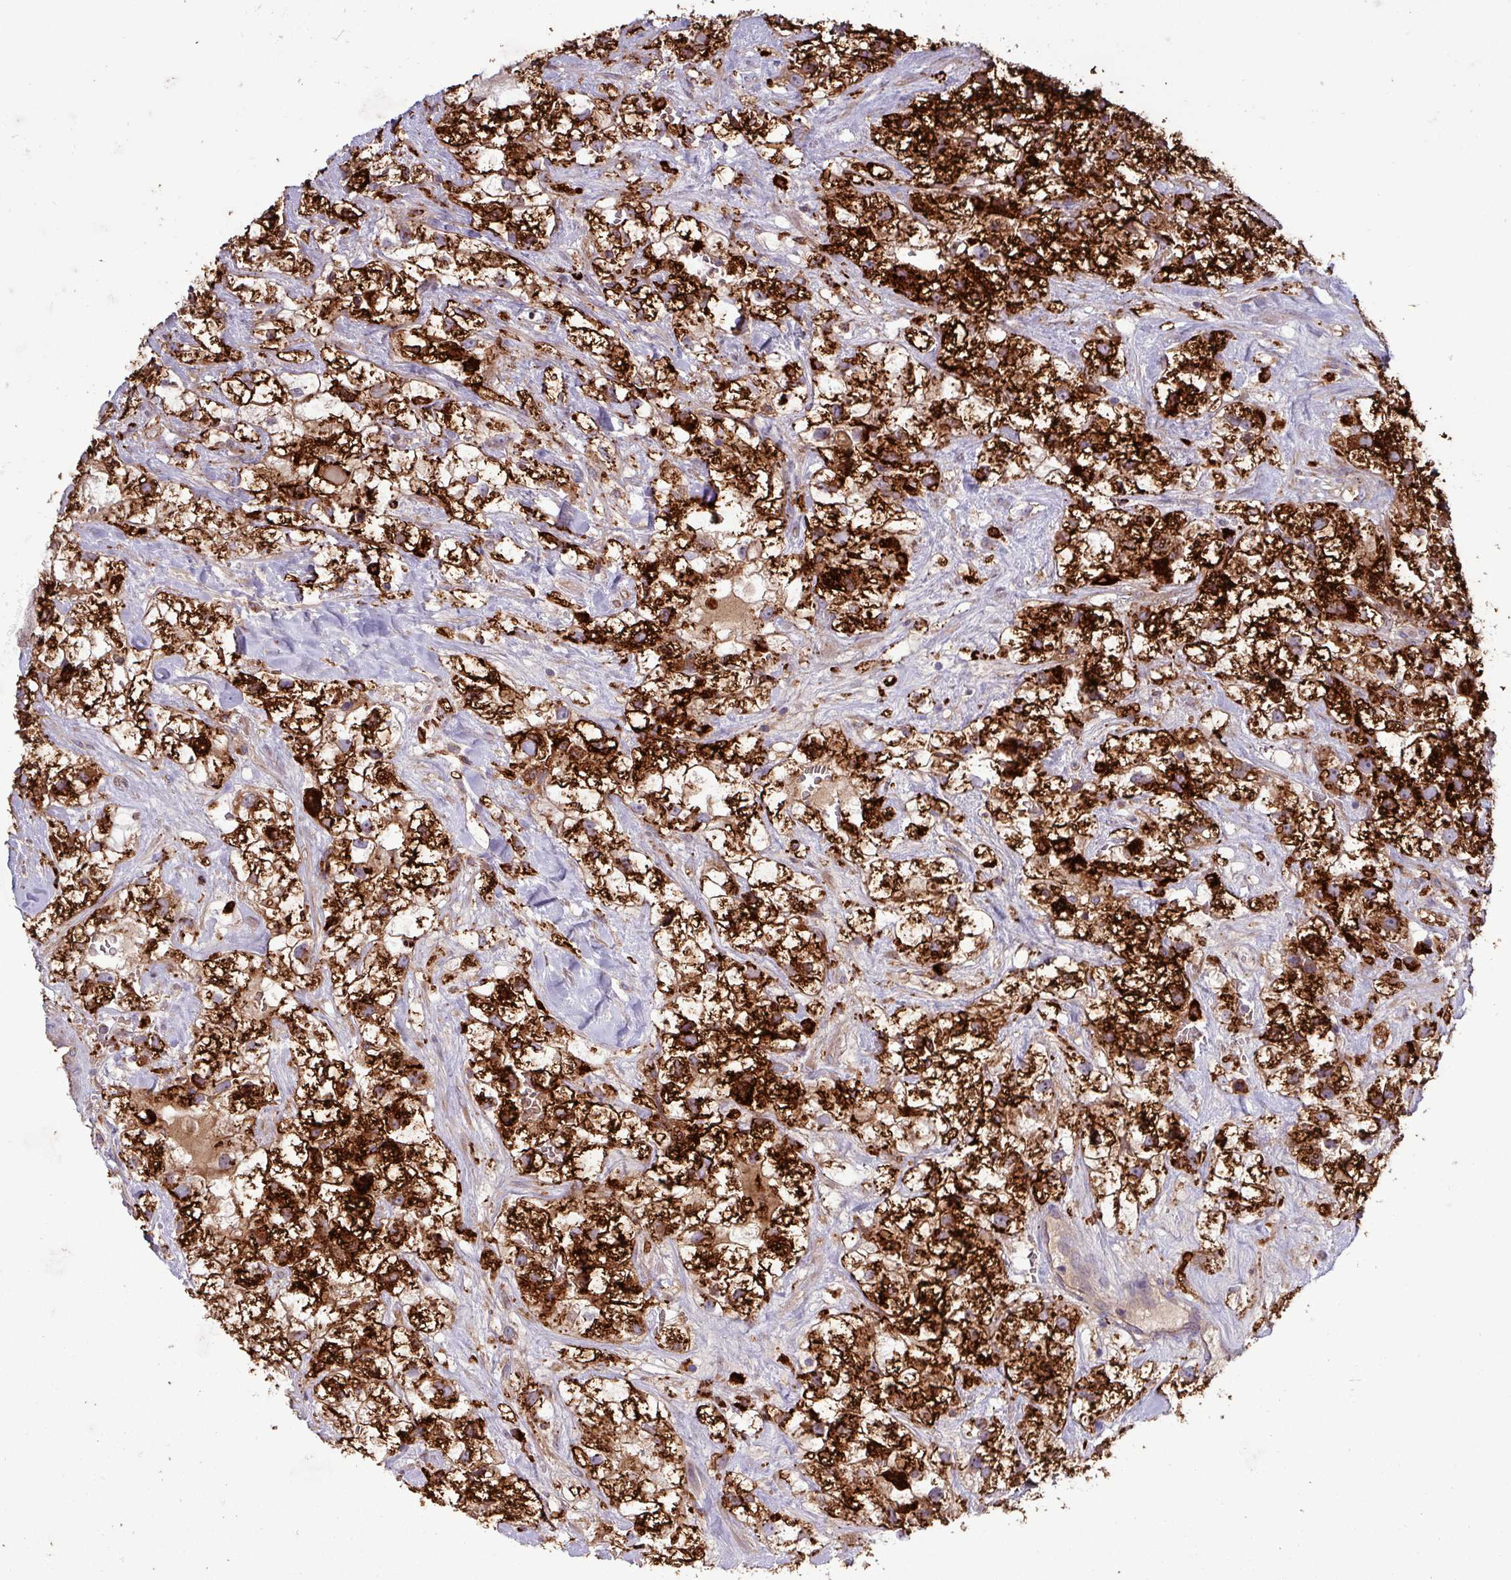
{"staining": {"intensity": "strong", "quantity": ">75%", "location": "cytoplasmic/membranous"}, "tissue": "renal cancer", "cell_type": "Tumor cells", "image_type": "cancer", "snomed": [{"axis": "morphology", "description": "Adenocarcinoma, NOS"}, {"axis": "topography", "description": "Kidney"}], "caption": "Brown immunohistochemical staining in human renal adenocarcinoma reveals strong cytoplasmic/membranous positivity in approximately >75% of tumor cells. The protein of interest is shown in brown color, while the nuclei are stained blue.", "gene": "PLIN2", "patient": {"sex": "male", "age": 59}}